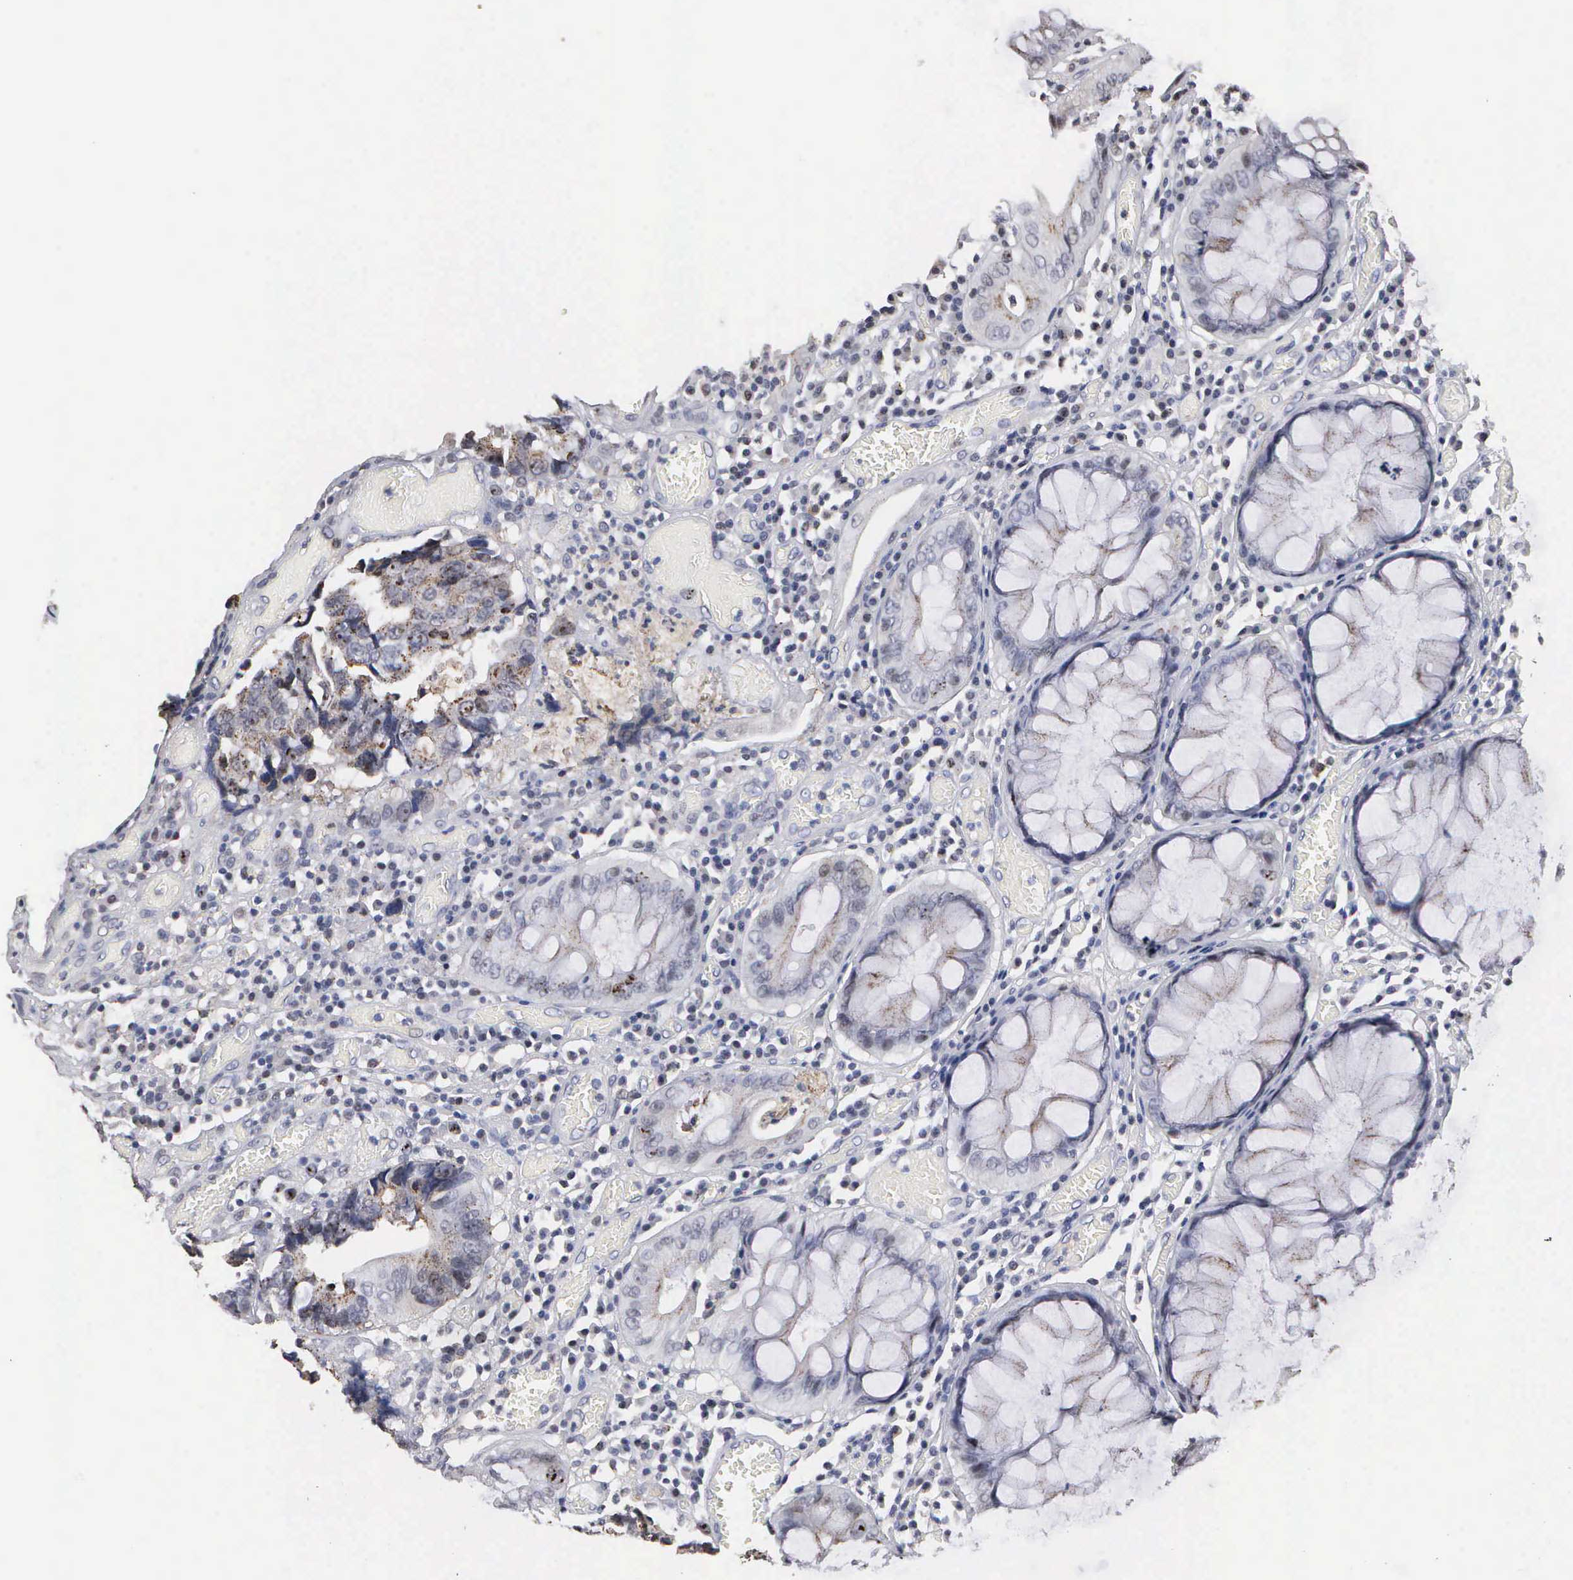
{"staining": {"intensity": "moderate", "quantity": "<25%", "location": "cytoplasmic/membranous"}, "tissue": "colorectal cancer", "cell_type": "Tumor cells", "image_type": "cancer", "snomed": [{"axis": "morphology", "description": "Adenocarcinoma, NOS"}, {"axis": "topography", "description": "Rectum"}], "caption": "Tumor cells reveal moderate cytoplasmic/membranous staining in about <25% of cells in colorectal cancer.", "gene": "KDM6A", "patient": {"sex": "female", "age": 98}}